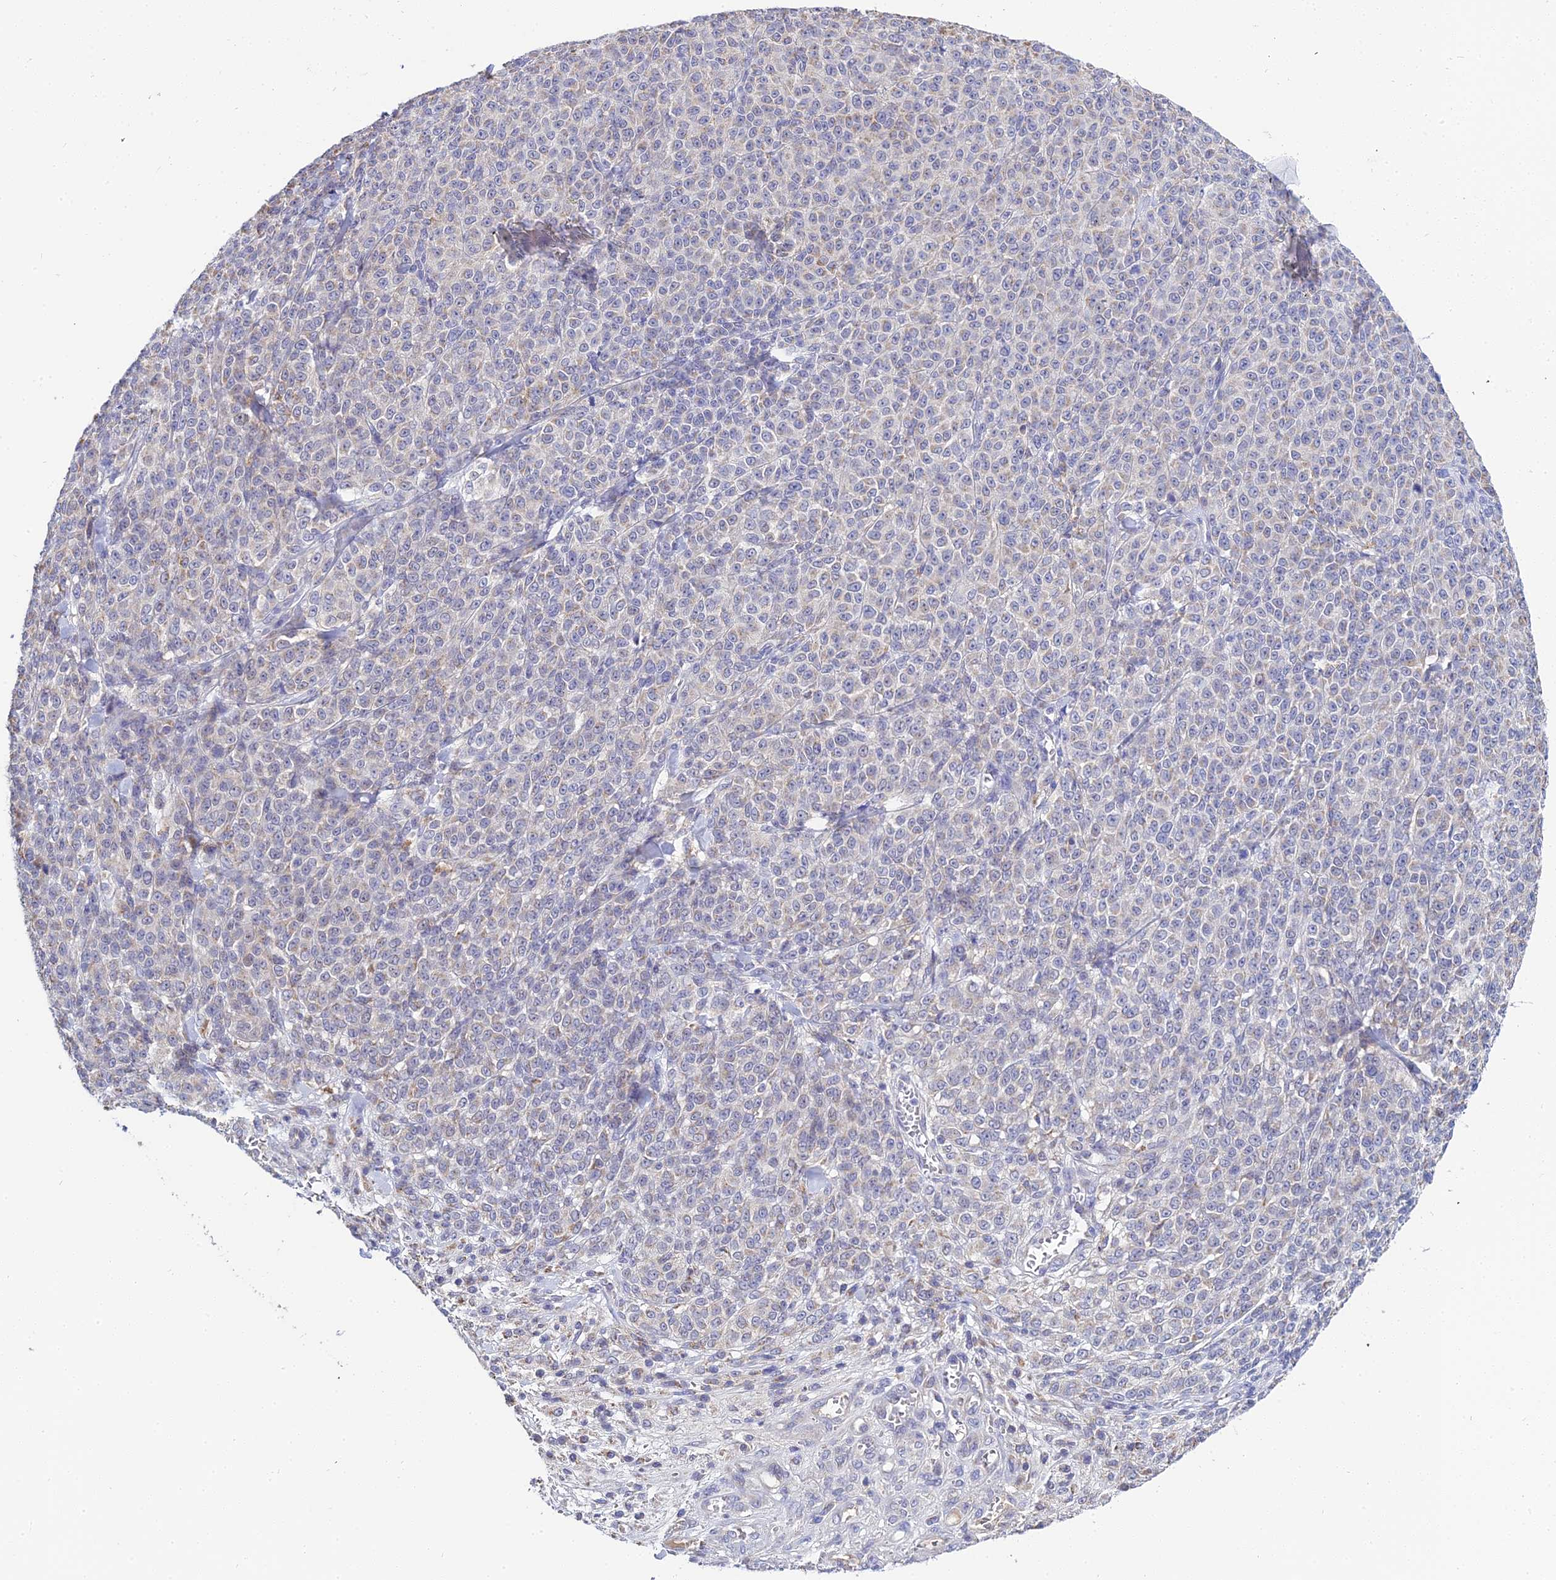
{"staining": {"intensity": "negative", "quantity": "none", "location": "none"}, "tissue": "melanoma", "cell_type": "Tumor cells", "image_type": "cancer", "snomed": [{"axis": "morphology", "description": "Normal tissue, NOS"}, {"axis": "morphology", "description": "Malignant melanoma, NOS"}, {"axis": "topography", "description": "Skin"}], "caption": "Tumor cells show no significant positivity in melanoma.", "gene": "ZXDA", "patient": {"sex": "female", "age": 34}}